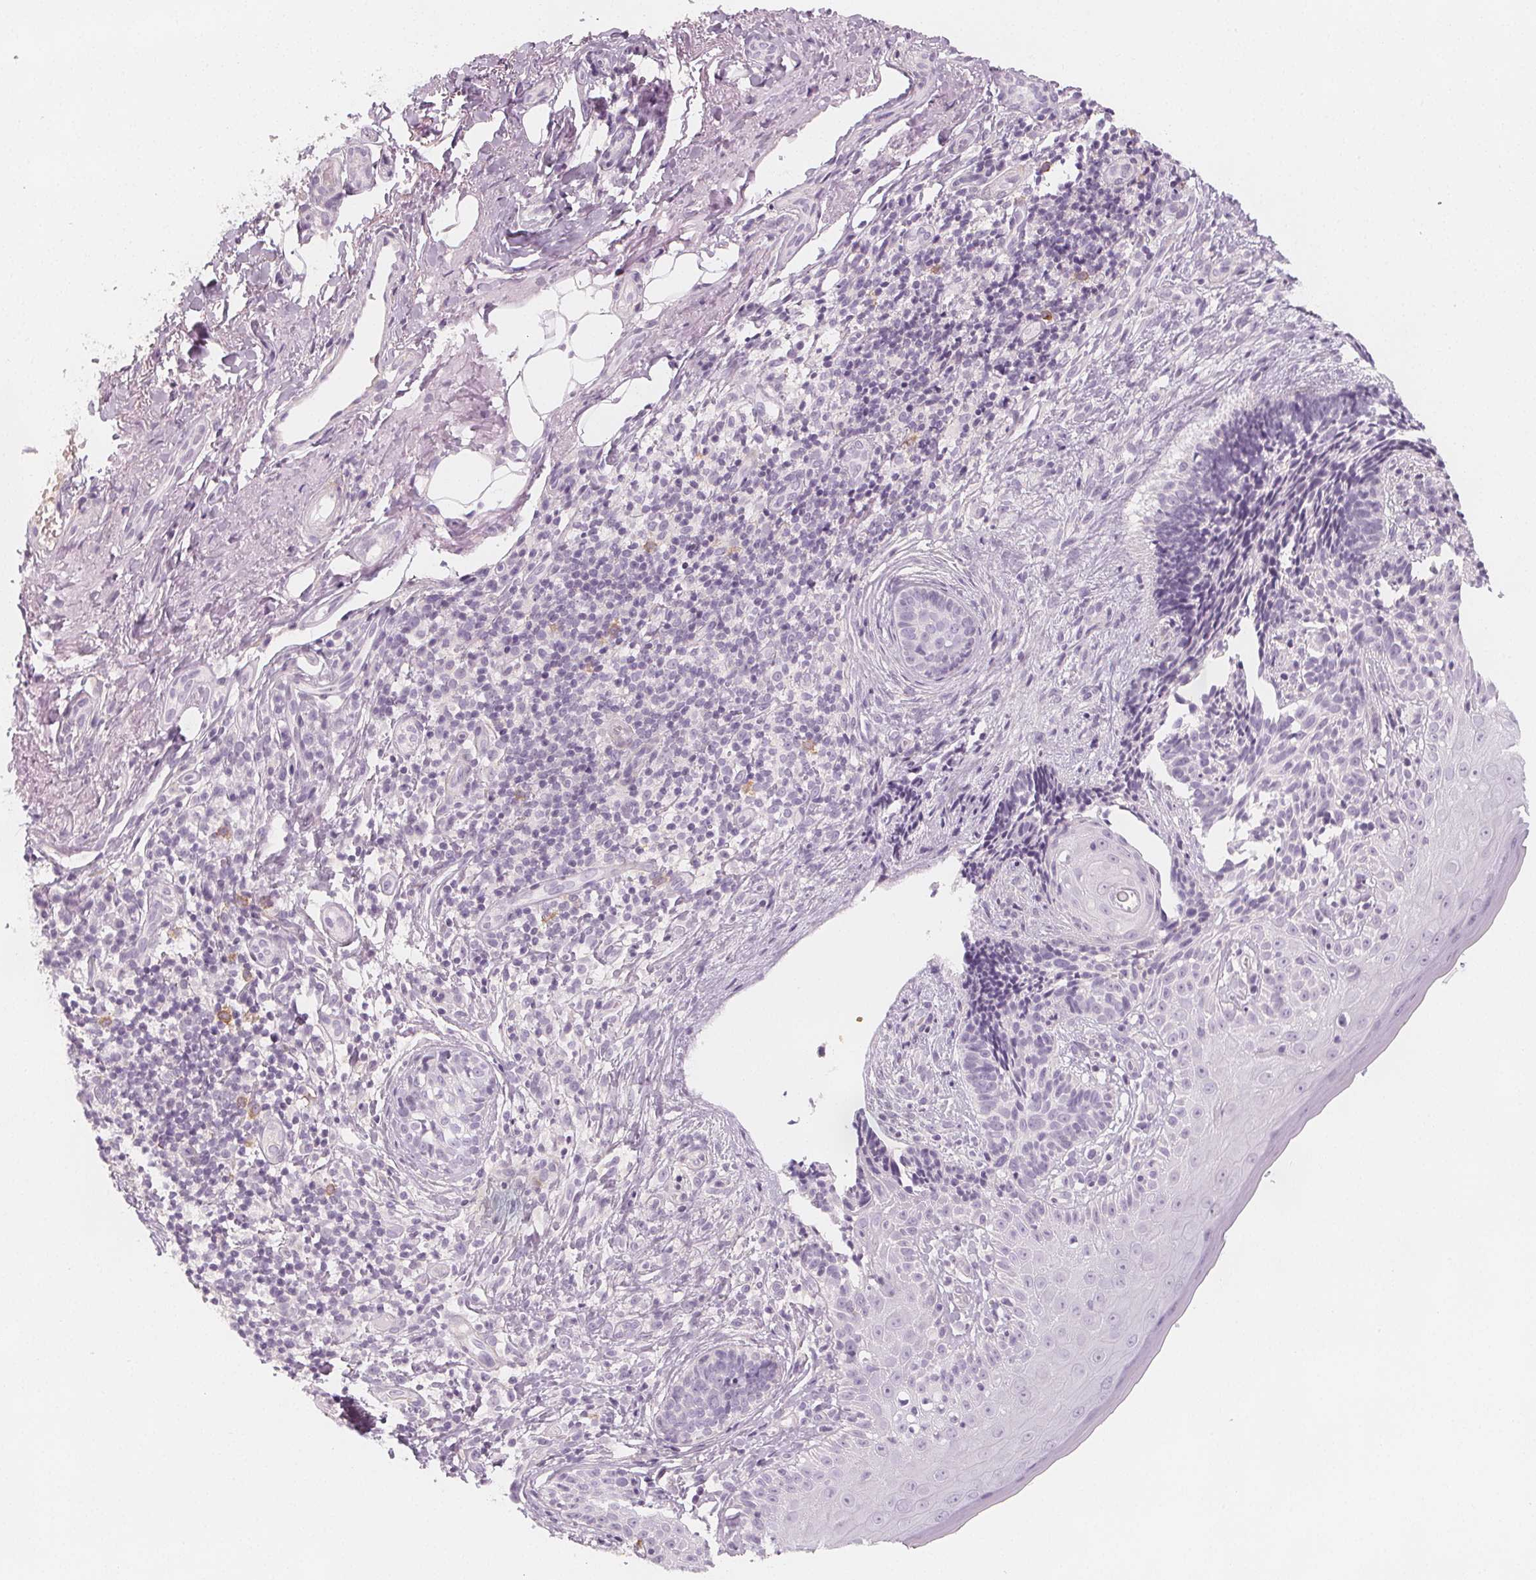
{"staining": {"intensity": "negative", "quantity": "none", "location": "none"}, "tissue": "skin cancer", "cell_type": "Tumor cells", "image_type": "cancer", "snomed": [{"axis": "morphology", "description": "Normal tissue, NOS"}, {"axis": "morphology", "description": "Basal cell carcinoma"}, {"axis": "topography", "description": "Skin"}], "caption": "Immunohistochemistry (IHC) photomicrograph of neoplastic tissue: human skin cancer stained with DAB (3,3'-diaminobenzidine) reveals no significant protein staining in tumor cells.", "gene": "MAP1A", "patient": {"sex": "male", "age": 68}}